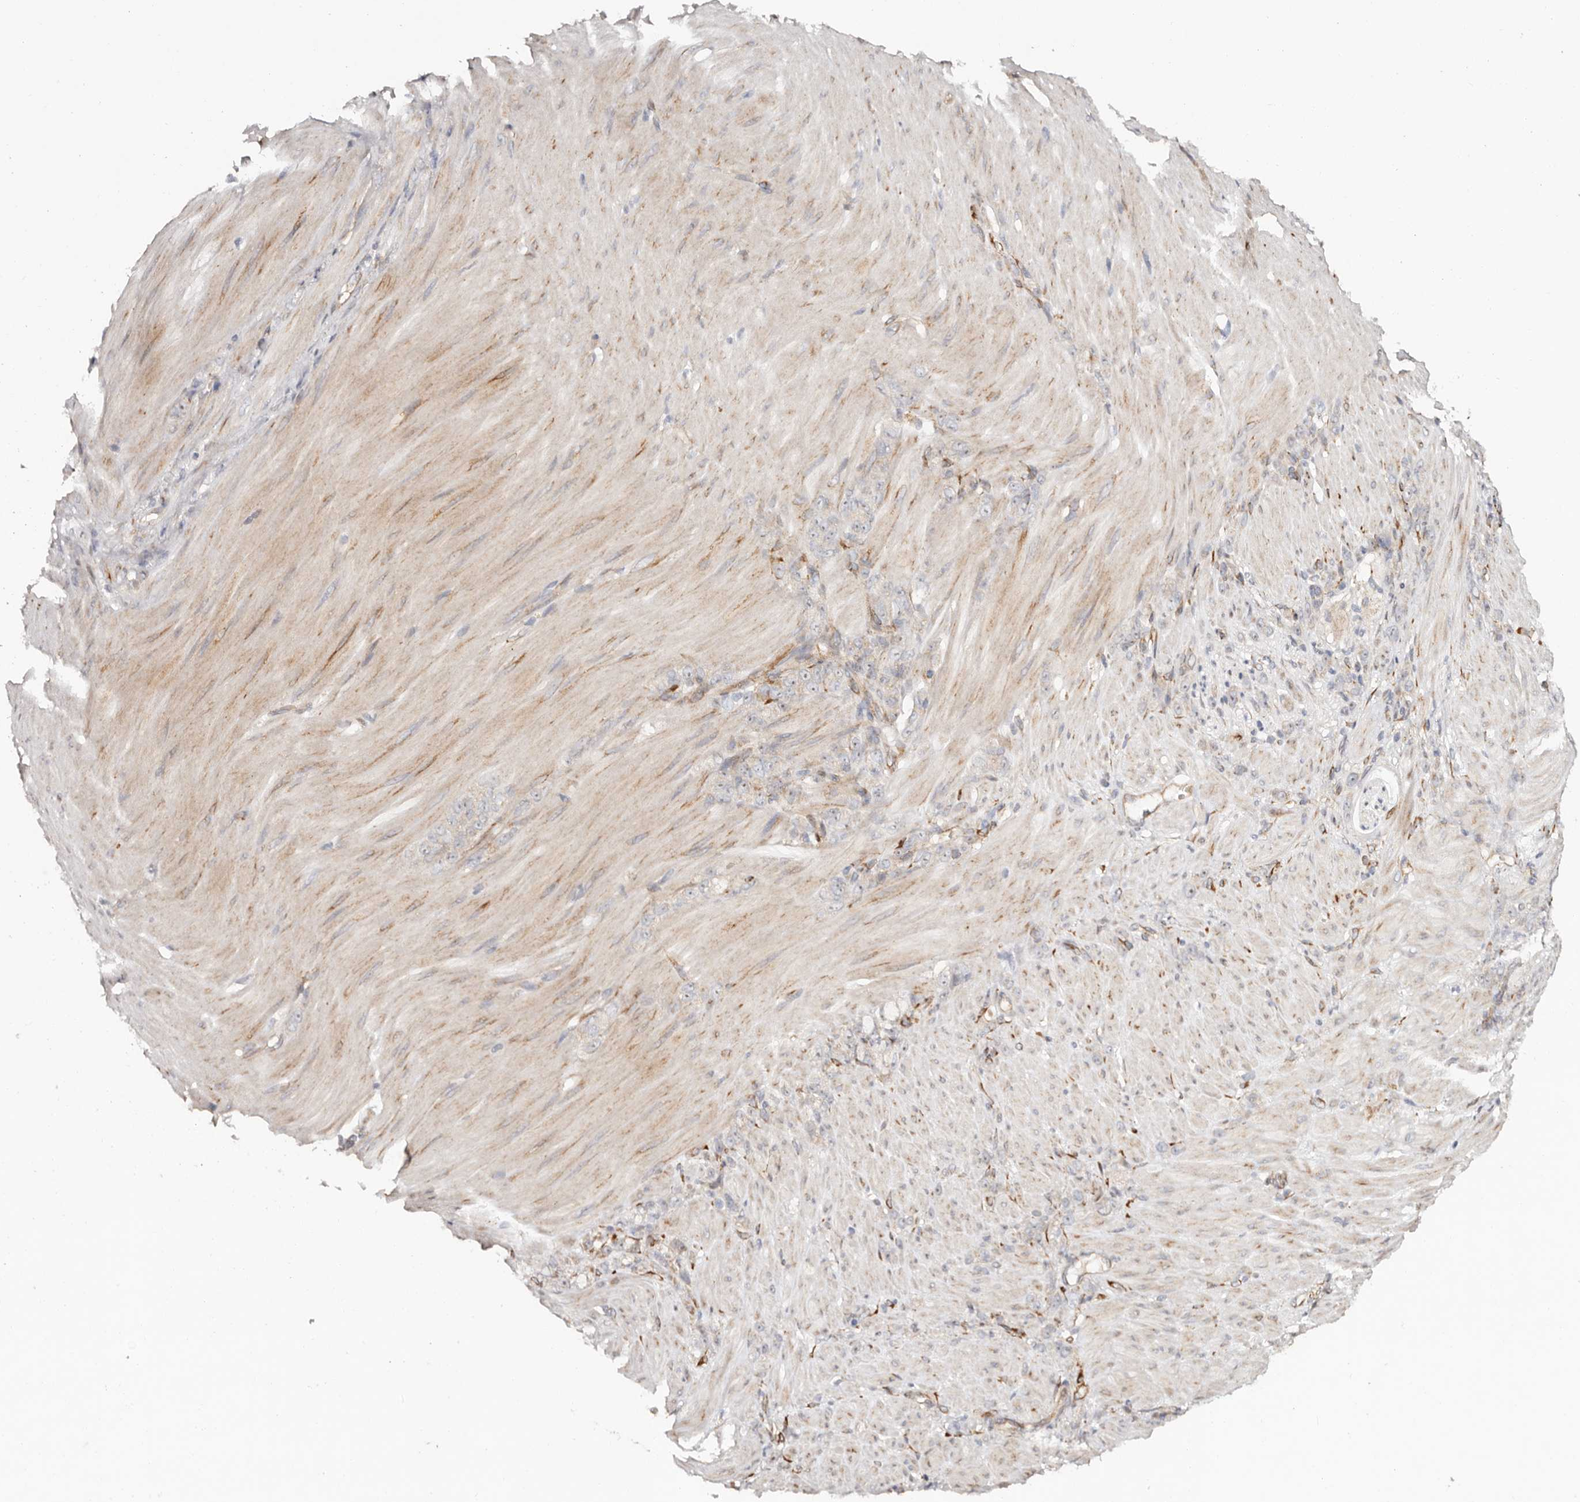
{"staining": {"intensity": "negative", "quantity": "none", "location": "none"}, "tissue": "stomach cancer", "cell_type": "Tumor cells", "image_type": "cancer", "snomed": [{"axis": "morphology", "description": "Normal tissue, NOS"}, {"axis": "morphology", "description": "Adenocarcinoma, NOS"}, {"axis": "topography", "description": "Stomach"}], "caption": "IHC histopathology image of human stomach cancer (adenocarcinoma) stained for a protein (brown), which reveals no staining in tumor cells. The staining was performed using DAB (3,3'-diaminobenzidine) to visualize the protein expression in brown, while the nuclei were stained in blue with hematoxylin (Magnification: 20x).", "gene": "SERPINH1", "patient": {"sex": "male", "age": 82}}